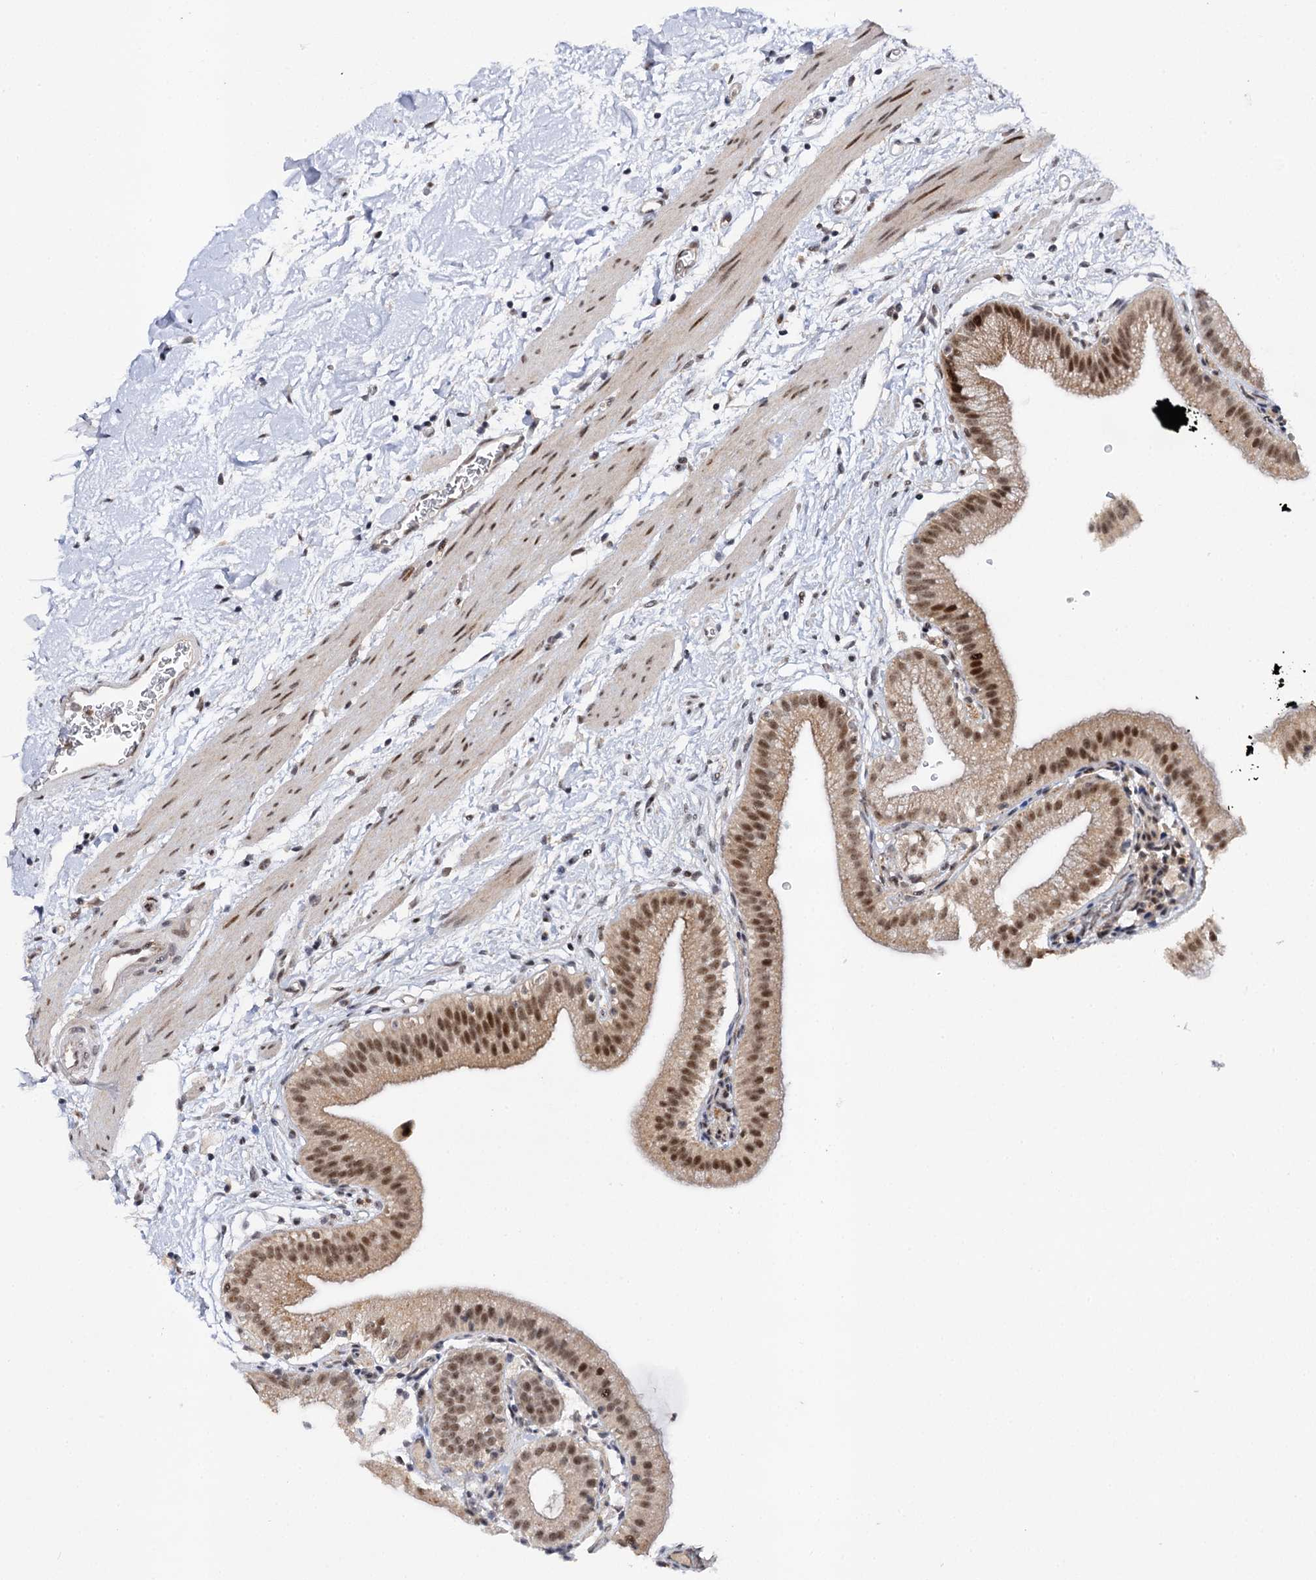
{"staining": {"intensity": "moderate", "quantity": ">75%", "location": "nuclear"}, "tissue": "gallbladder", "cell_type": "Glandular cells", "image_type": "normal", "snomed": [{"axis": "morphology", "description": "Normal tissue, NOS"}, {"axis": "topography", "description": "Gallbladder"}], "caption": "Gallbladder stained with IHC reveals moderate nuclear positivity in about >75% of glandular cells.", "gene": "BUD13", "patient": {"sex": "male", "age": 55}}